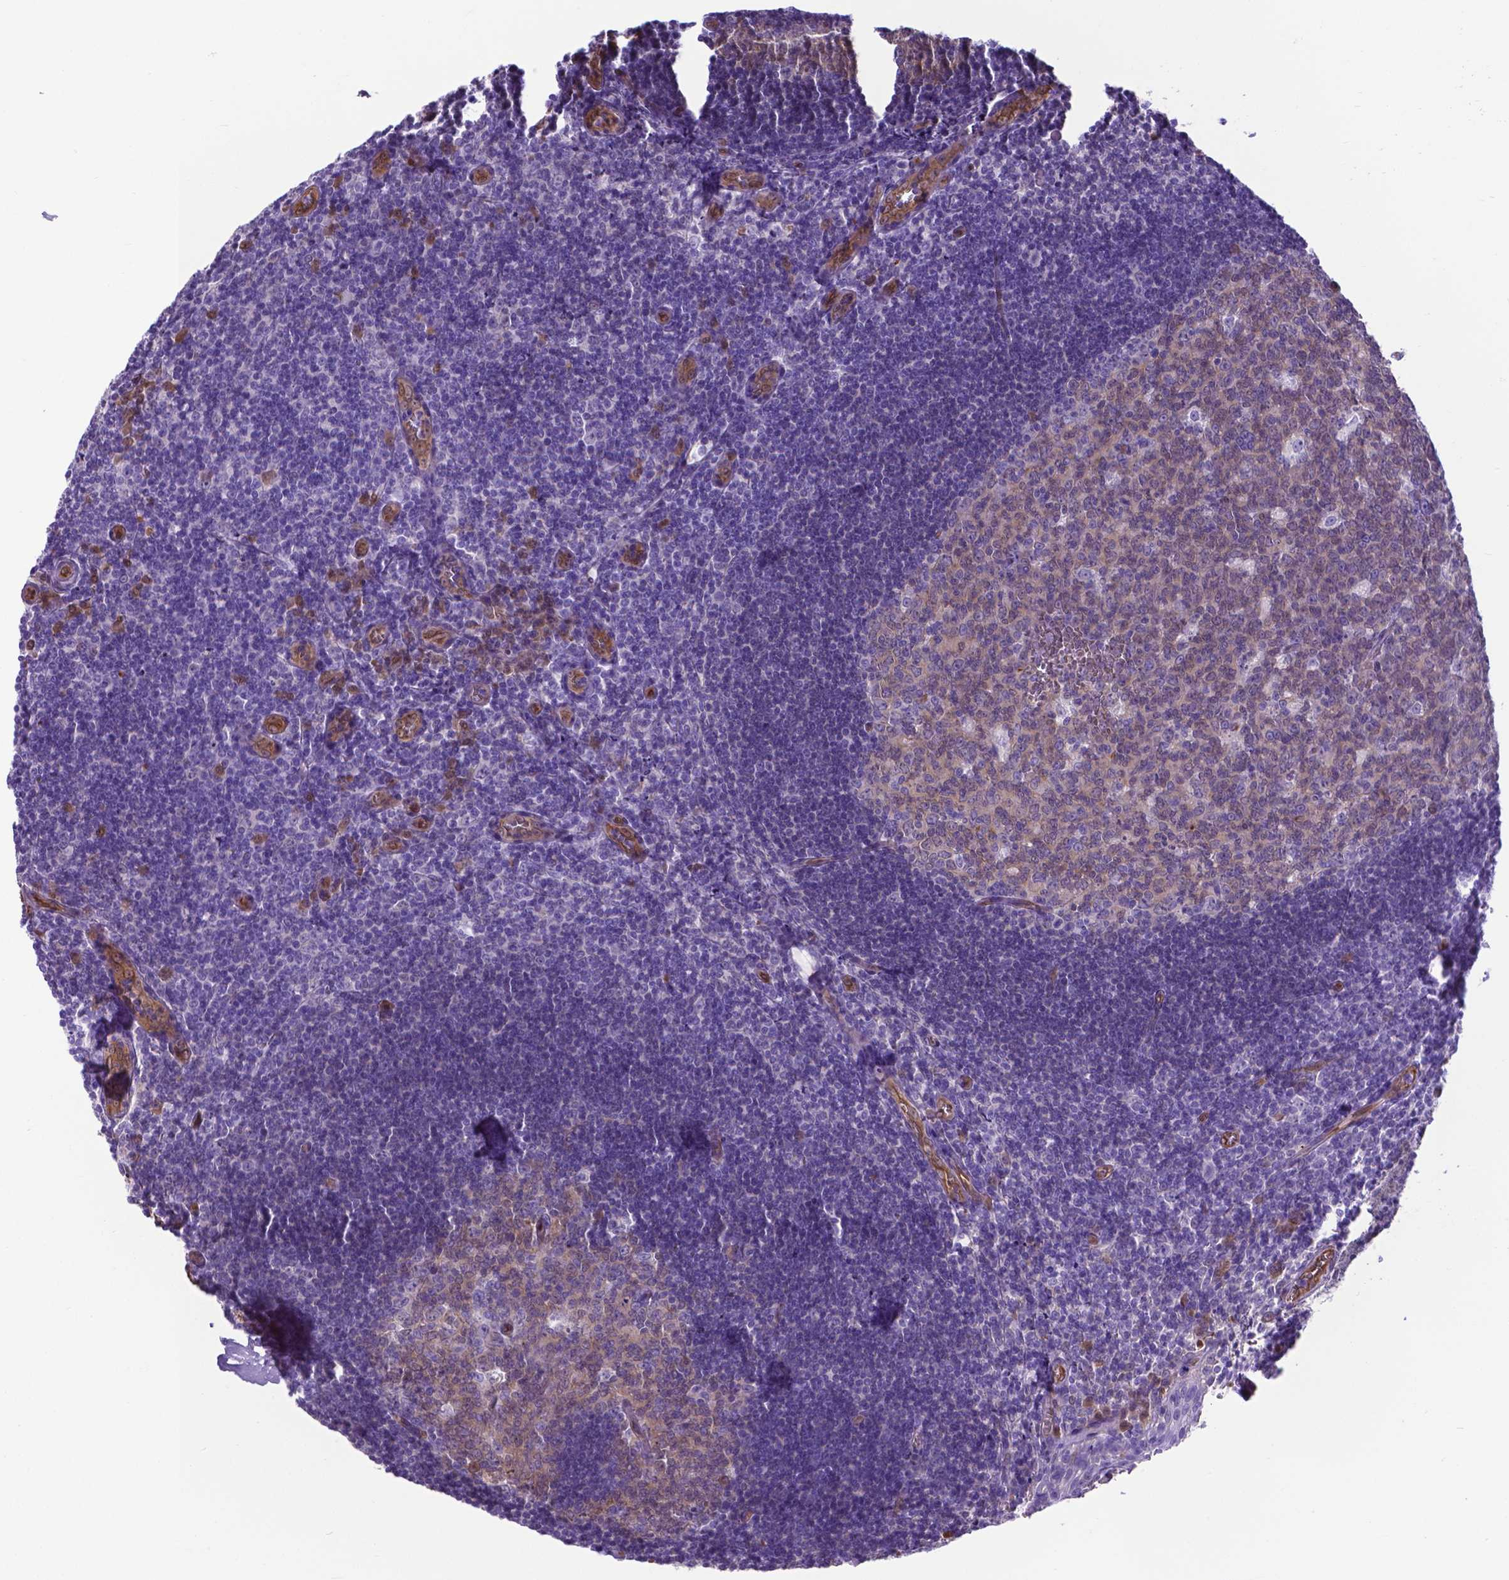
{"staining": {"intensity": "weak", "quantity": "25%-75%", "location": "cytoplasmic/membranous,nuclear"}, "tissue": "tonsil", "cell_type": "Germinal center cells", "image_type": "normal", "snomed": [{"axis": "morphology", "description": "Normal tissue, NOS"}, {"axis": "morphology", "description": "Inflammation, NOS"}, {"axis": "topography", "description": "Tonsil"}], "caption": "A low amount of weak cytoplasmic/membranous,nuclear staining is appreciated in about 25%-75% of germinal center cells in unremarkable tonsil. (IHC, brightfield microscopy, high magnification).", "gene": "CLIC4", "patient": {"sex": "female", "age": 31}}